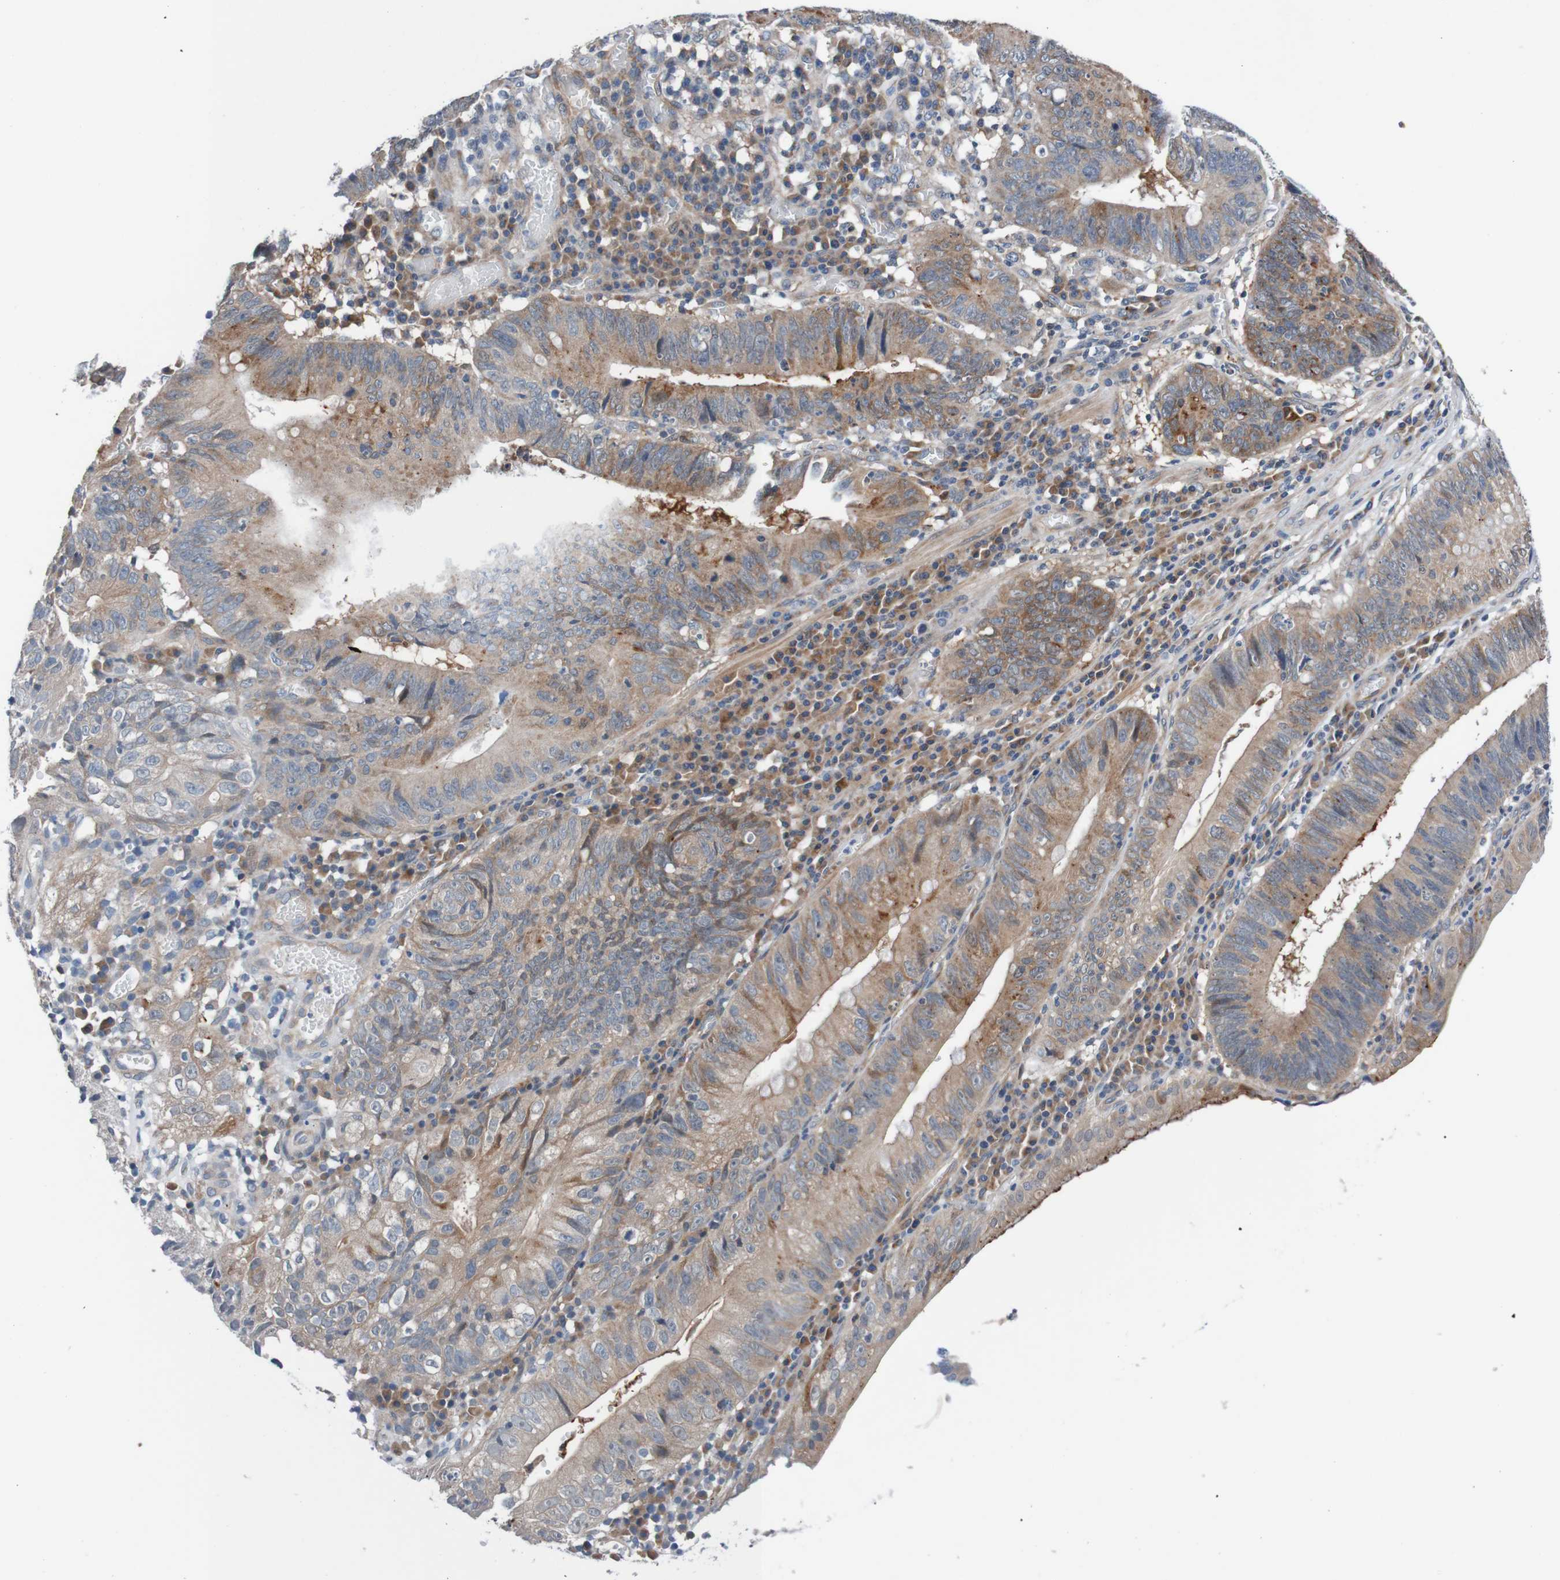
{"staining": {"intensity": "moderate", "quantity": ">75%", "location": "cytoplasmic/membranous"}, "tissue": "stomach cancer", "cell_type": "Tumor cells", "image_type": "cancer", "snomed": [{"axis": "morphology", "description": "Adenocarcinoma, NOS"}, {"axis": "topography", "description": "Stomach"}], "caption": "Immunohistochemistry staining of stomach cancer (adenocarcinoma), which reveals medium levels of moderate cytoplasmic/membranous expression in approximately >75% of tumor cells indicating moderate cytoplasmic/membranous protein expression. The staining was performed using DAB (brown) for protein detection and nuclei were counterstained in hematoxylin (blue).", "gene": "CPED1", "patient": {"sex": "male", "age": 59}}